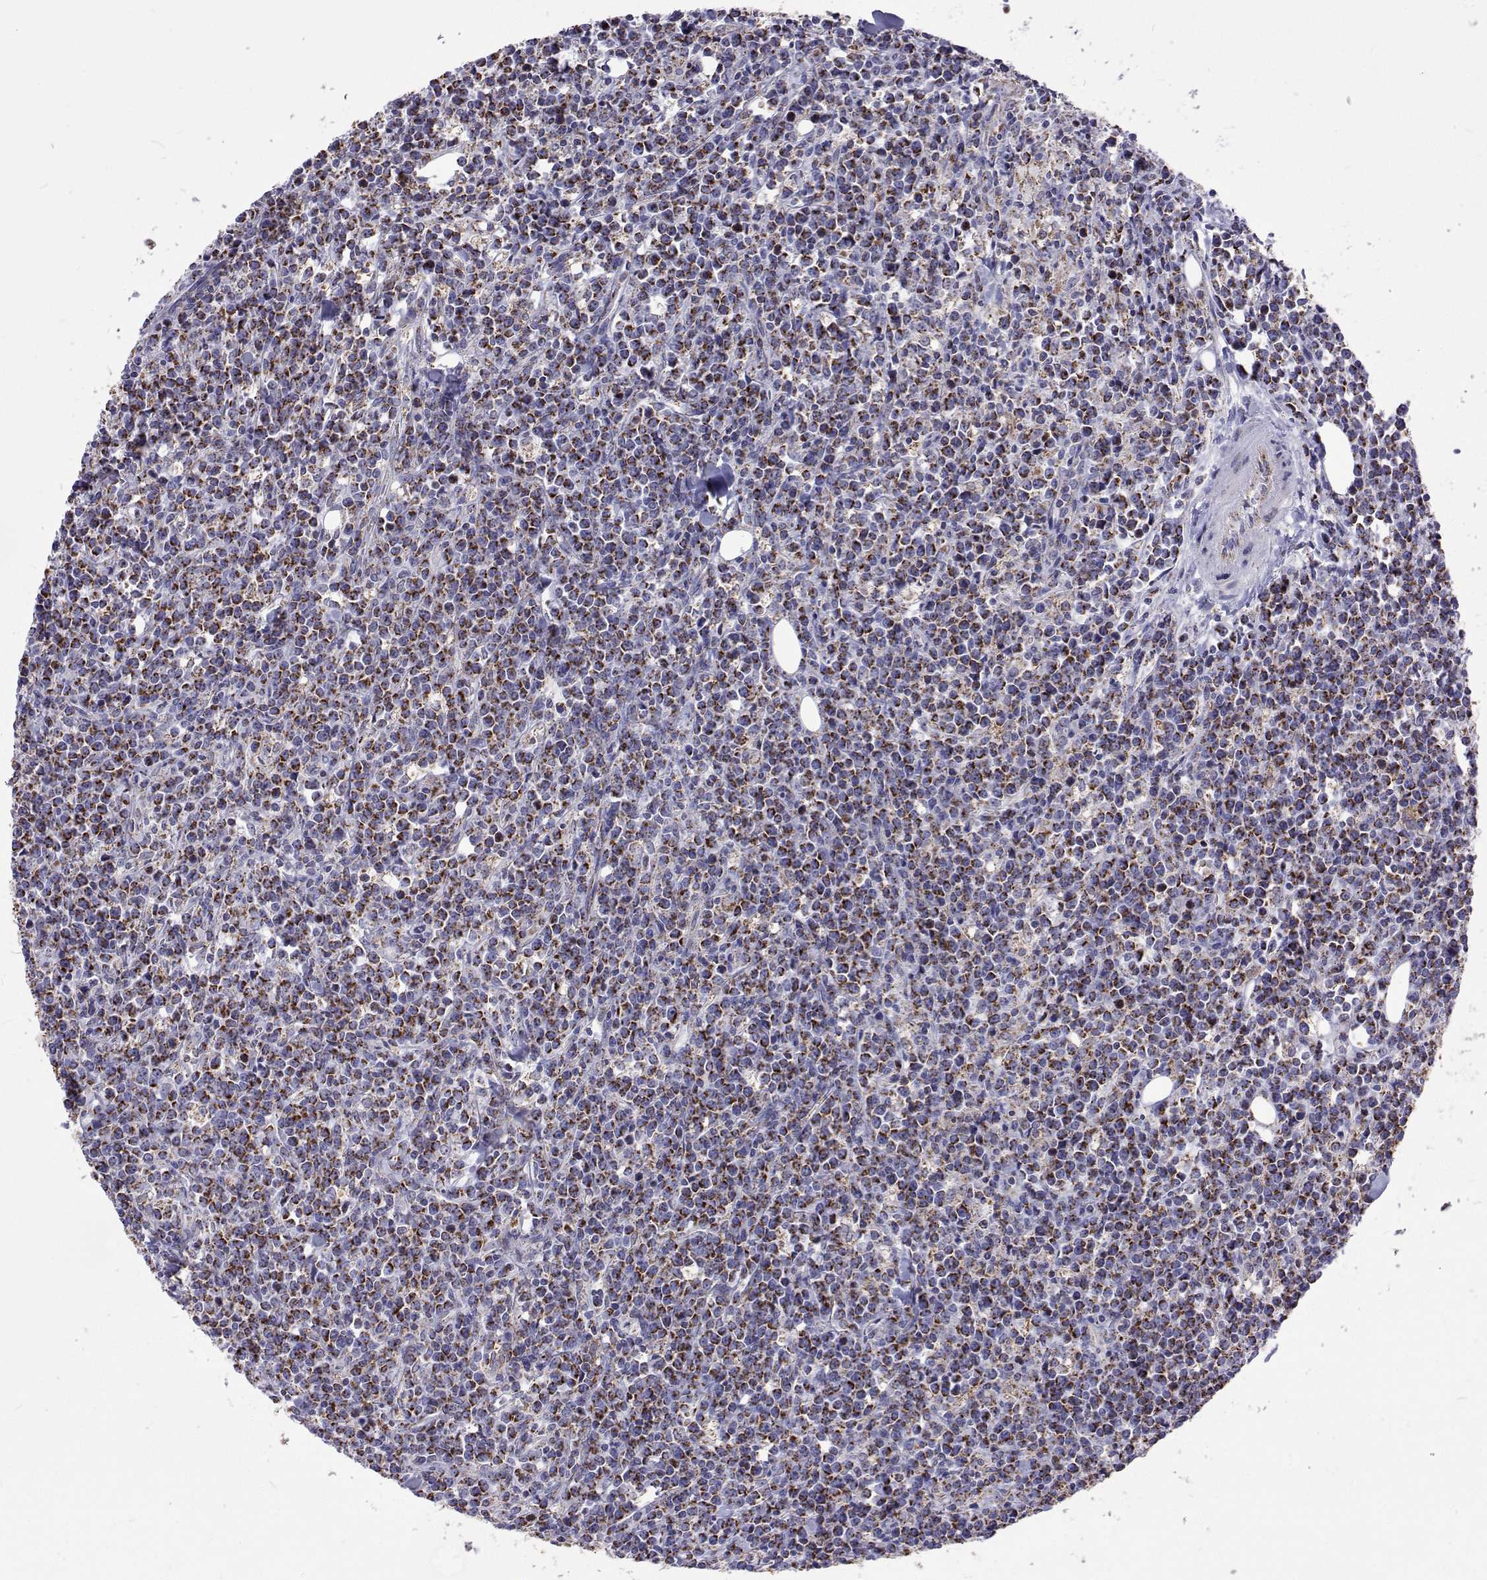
{"staining": {"intensity": "strong", "quantity": "25%-75%", "location": "cytoplasmic/membranous"}, "tissue": "lymphoma", "cell_type": "Tumor cells", "image_type": "cancer", "snomed": [{"axis": "morphology", "description": "Malignant lymphoma, non-Hodgkin's type, High grade"}, {"axis": "topography", "description": "Small intestine"}], "caption": "Strong cytoplasmic/membranous expression for a protein is present in about 25%-75% of tumor cells of lymphoma using immunohistochemistry.", "gene": "MCCC2", "patient": {"sex": "female", "age": 56}}